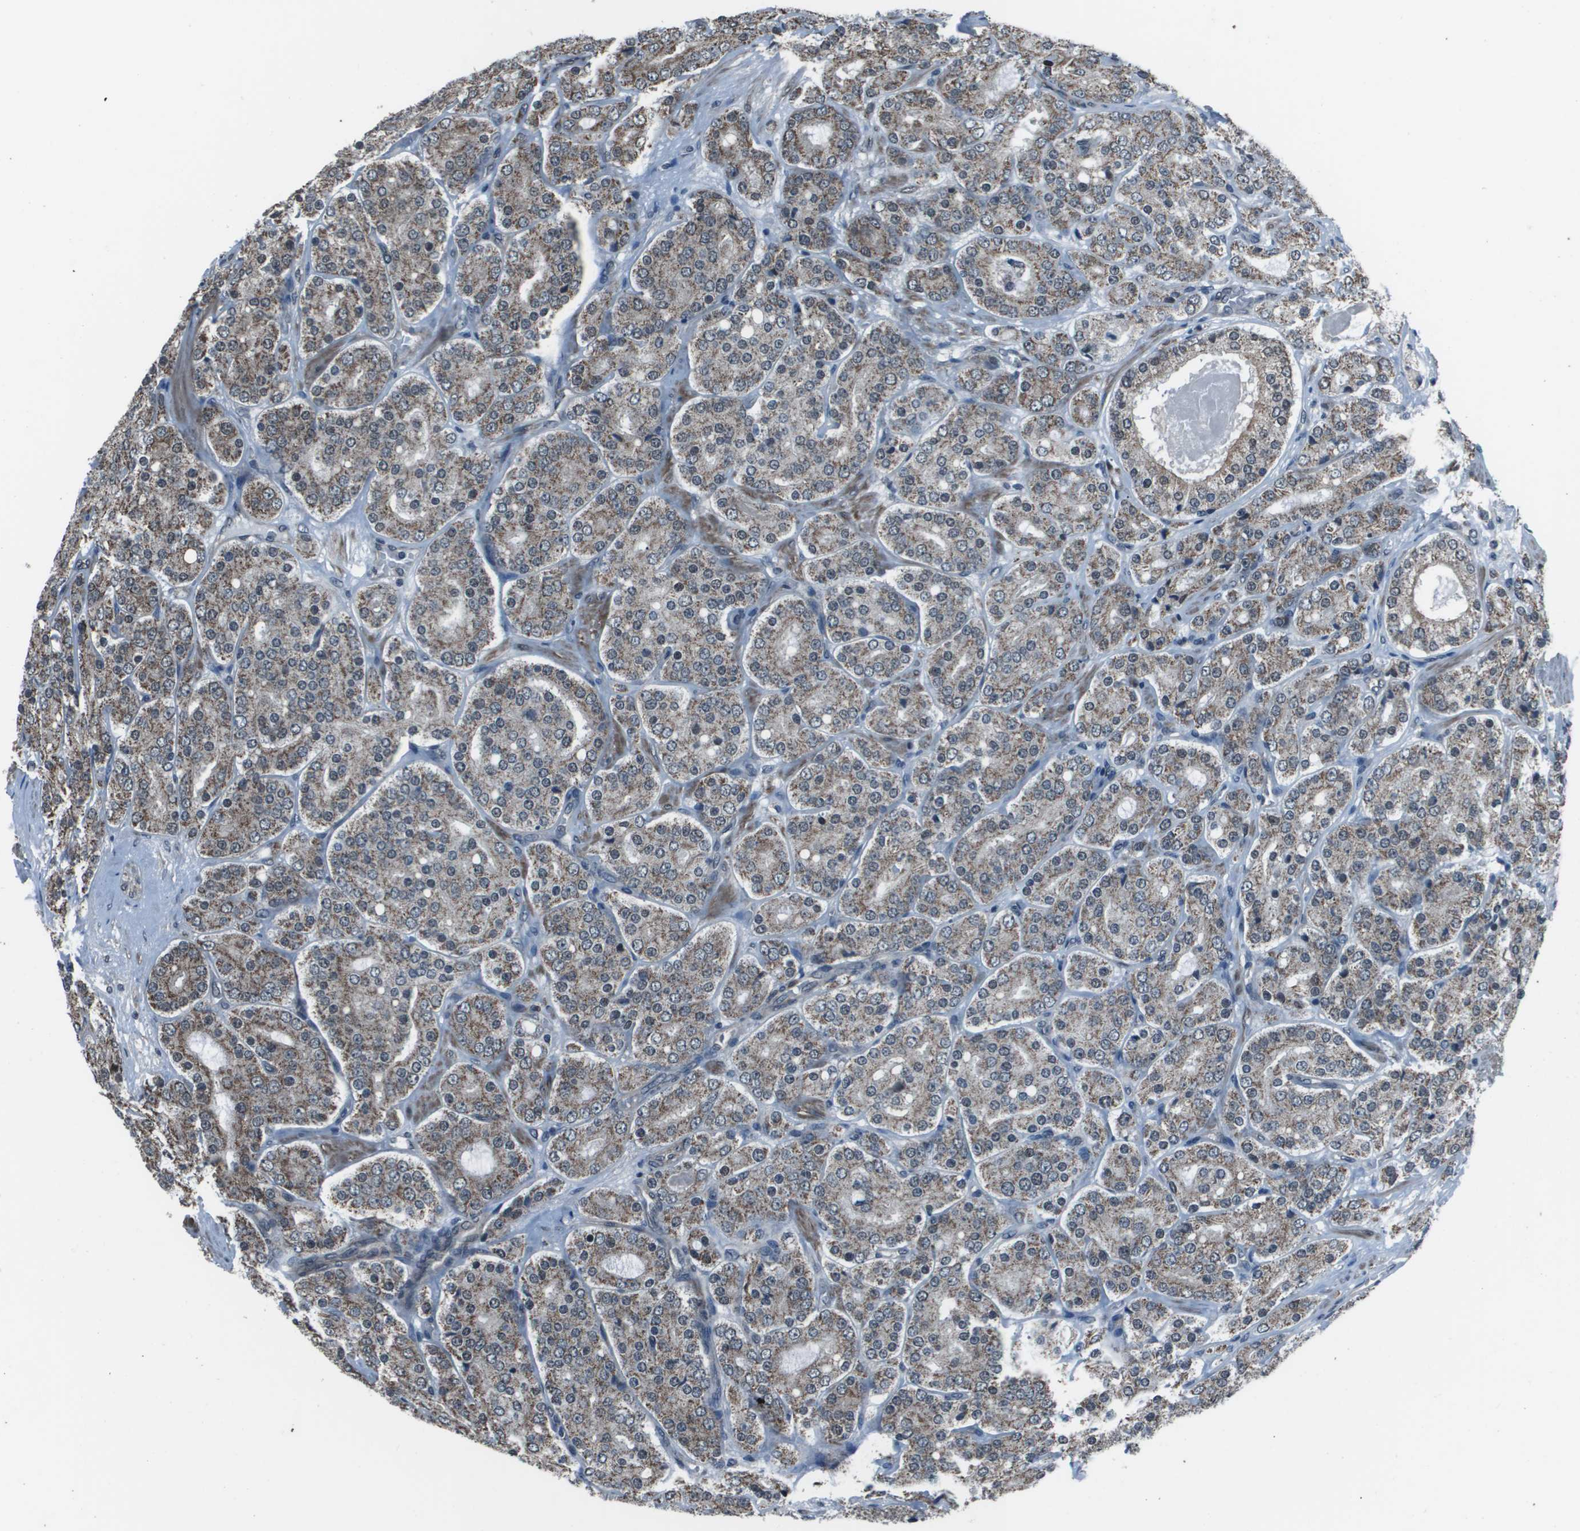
{"staining": {"intensity": "moderate", "quantity": "25%-75%", "location": "cytoplasmic/membranous"}, "tissue": "prostate cancer", "cell_type": "Tumor cells", "image_type": "cancer", "snomed": [{"axis": "morphology", "description": "Adenocarcinoma, High grade"}, {"axis": "topography", "description": "Prostate"}], "caption": "High-magnification brightfield microscopy of prostate cancer stained with DAB (3,3'-diaminobenzidine) (brown) and counterstained with hematoxylin (blue). tumor cells exhibit moderate cytoplasmic/membranous positivity is present in about25%-75% of cells.", "gene": "PPFIA1", "patient": {"sex": "male", "age": 65}}